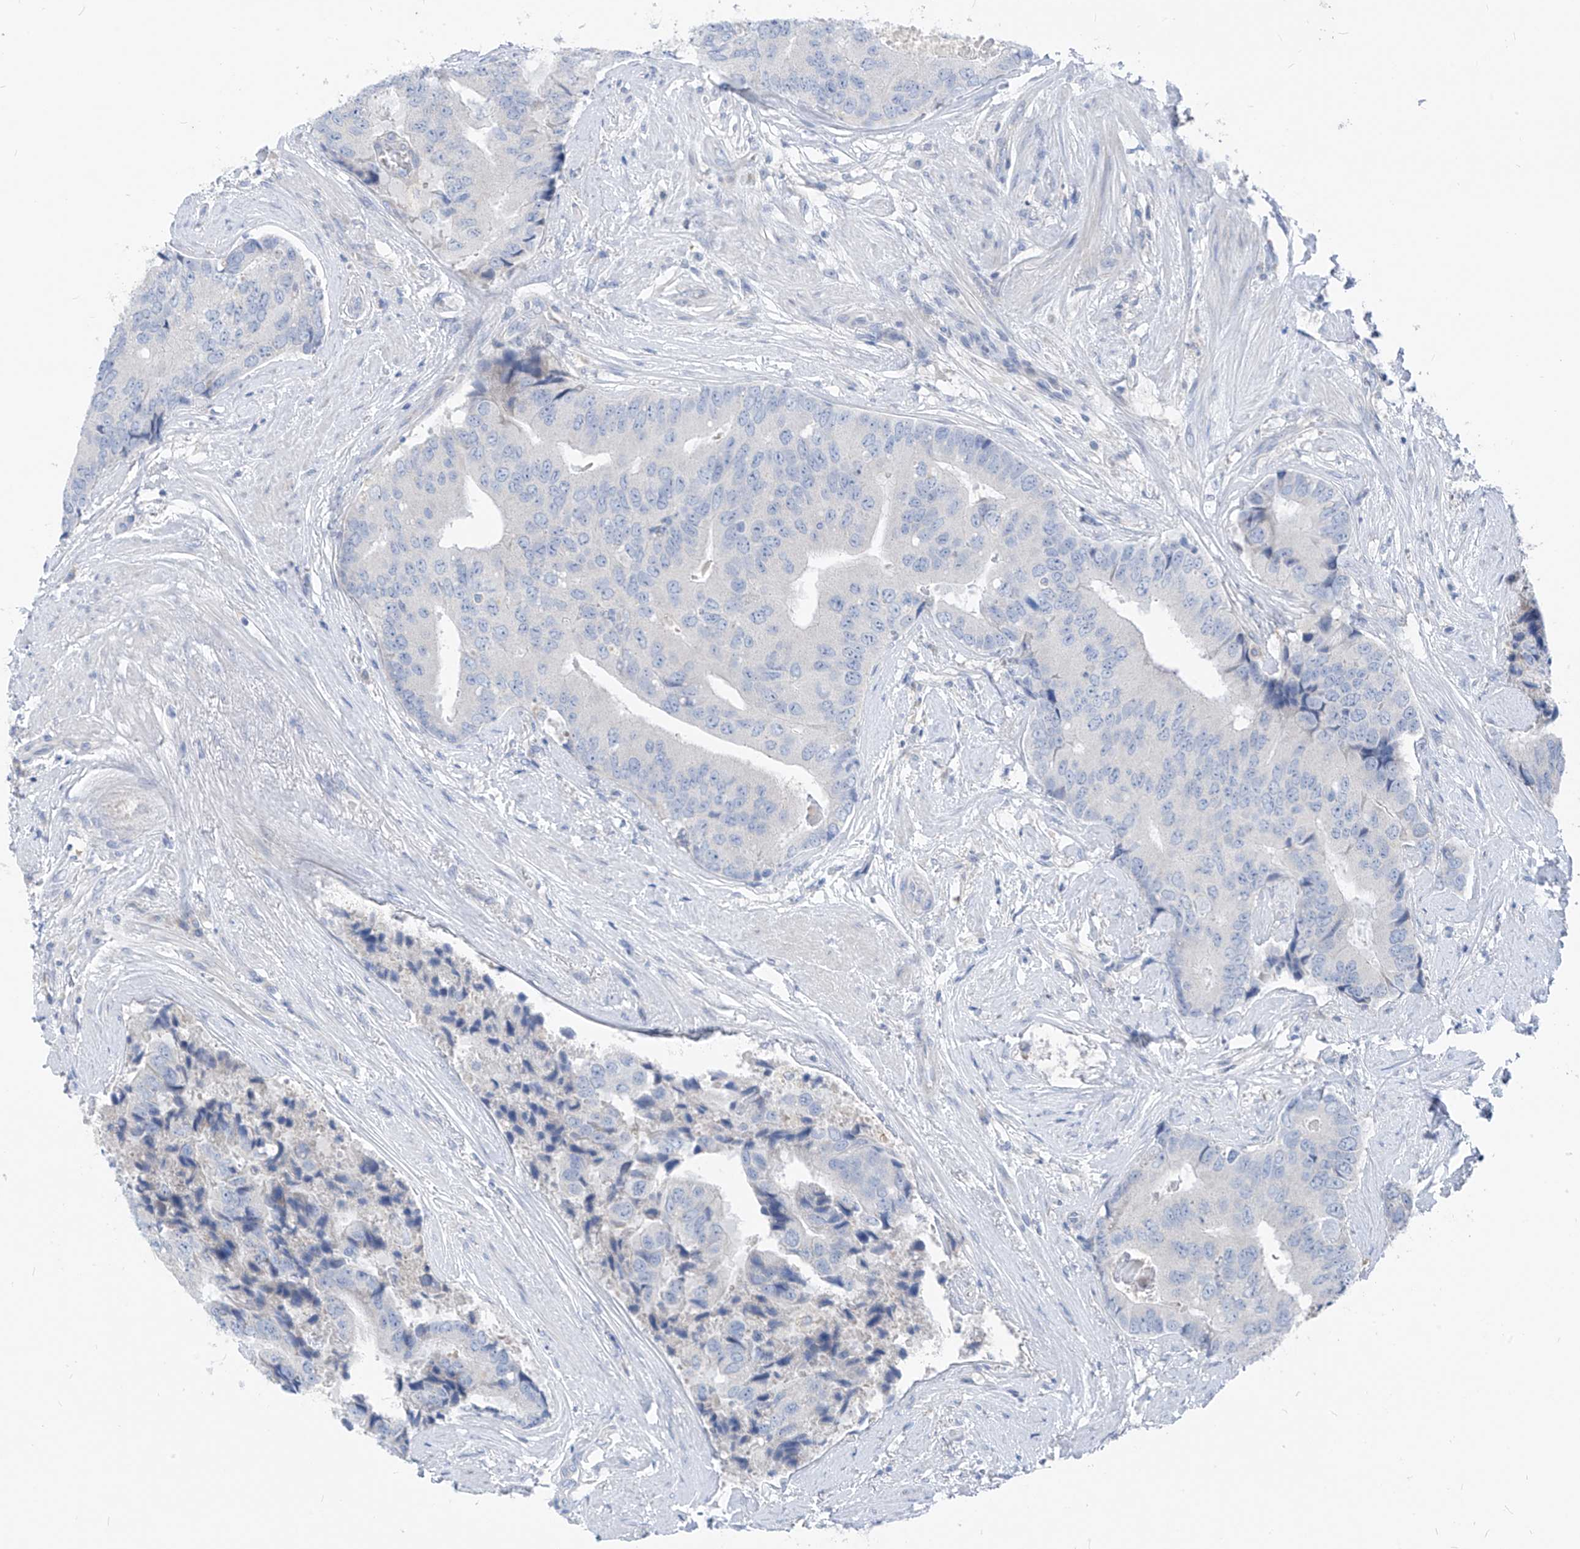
{"staining": {"intensity": "negative", "quantity": "none", "location": "none"}, "tissue": "prostate cancer", "cell_type": "Tumor cells", "image_type": "cancer", "snomed": [{"axis": "morphology", "description": "Adenocarcinoma, High grade"}, {"axis": "topography", "description": "Prostate"}], "caption": "Tumor cells show no significant expression in prostate cancer. (DAB immunohistochemistry visualized using brightfield microscopy, high magnification).", "gene": "LDAH", "patient": {"sex": "male", "age": 70}}